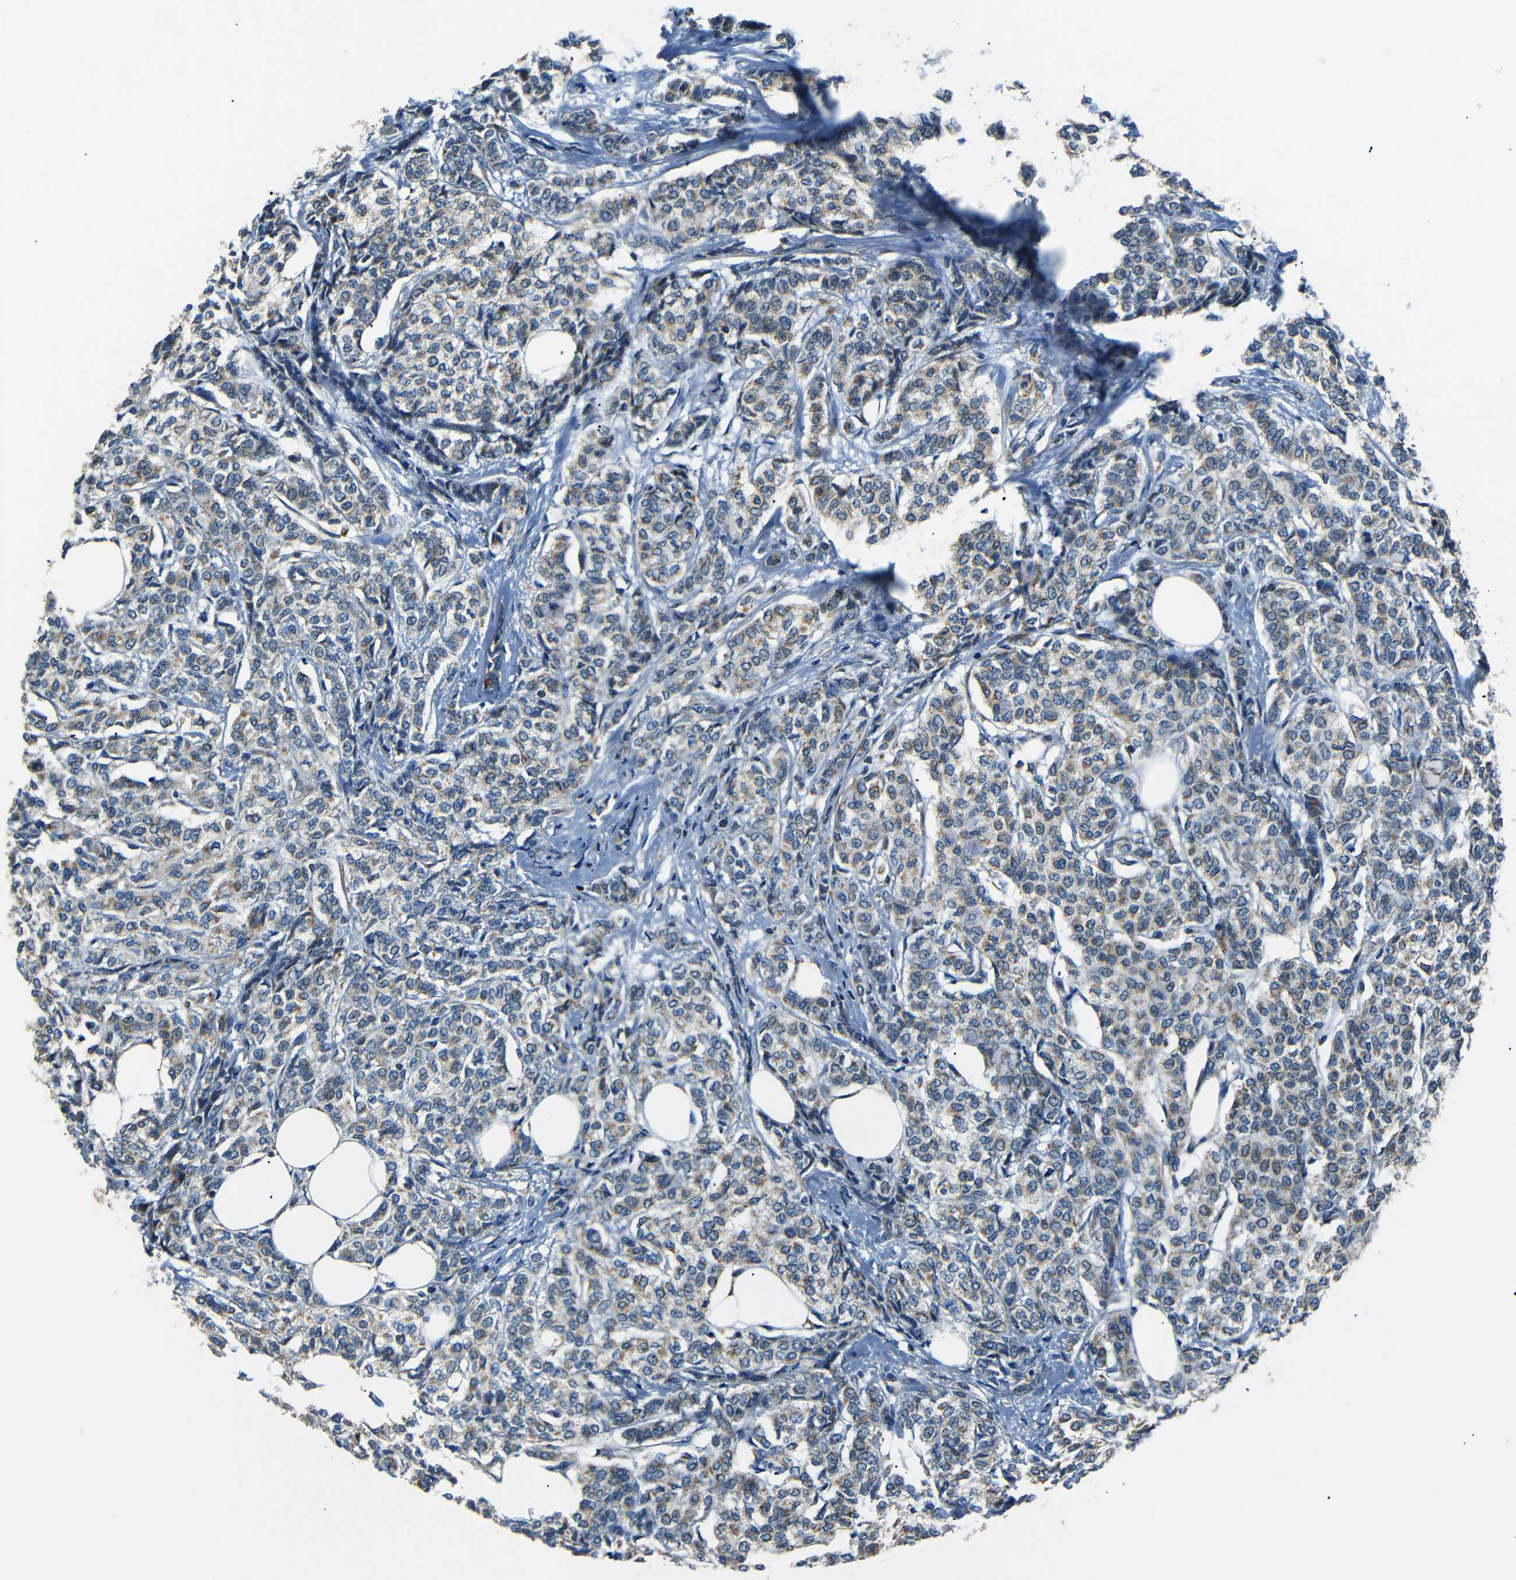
{"staining": {"intensity": "moderate", "quantity": "25%-75%", "location": "cytoplasmic/membranous"}, "tissue": "breast cancer", "cell_type": "Tumor cells", "image_type": "cancer", "snomed": [{"axis": "morphology", "description": "Lobular carcinoma"}, {"axis": "topography", "description": "Breast"}], "caption": "IHC image of neoplastic tissue: lobular carcinoma (breast) stained using IHC displays medium levels of moderate protein expression localized specifically in the cytoplasmic/membranous of tumor cells, appearing as a cytoplasmic/membranous brown color.", "gene": "NETO2", "patient": {"sex": "female", "age": 60}}